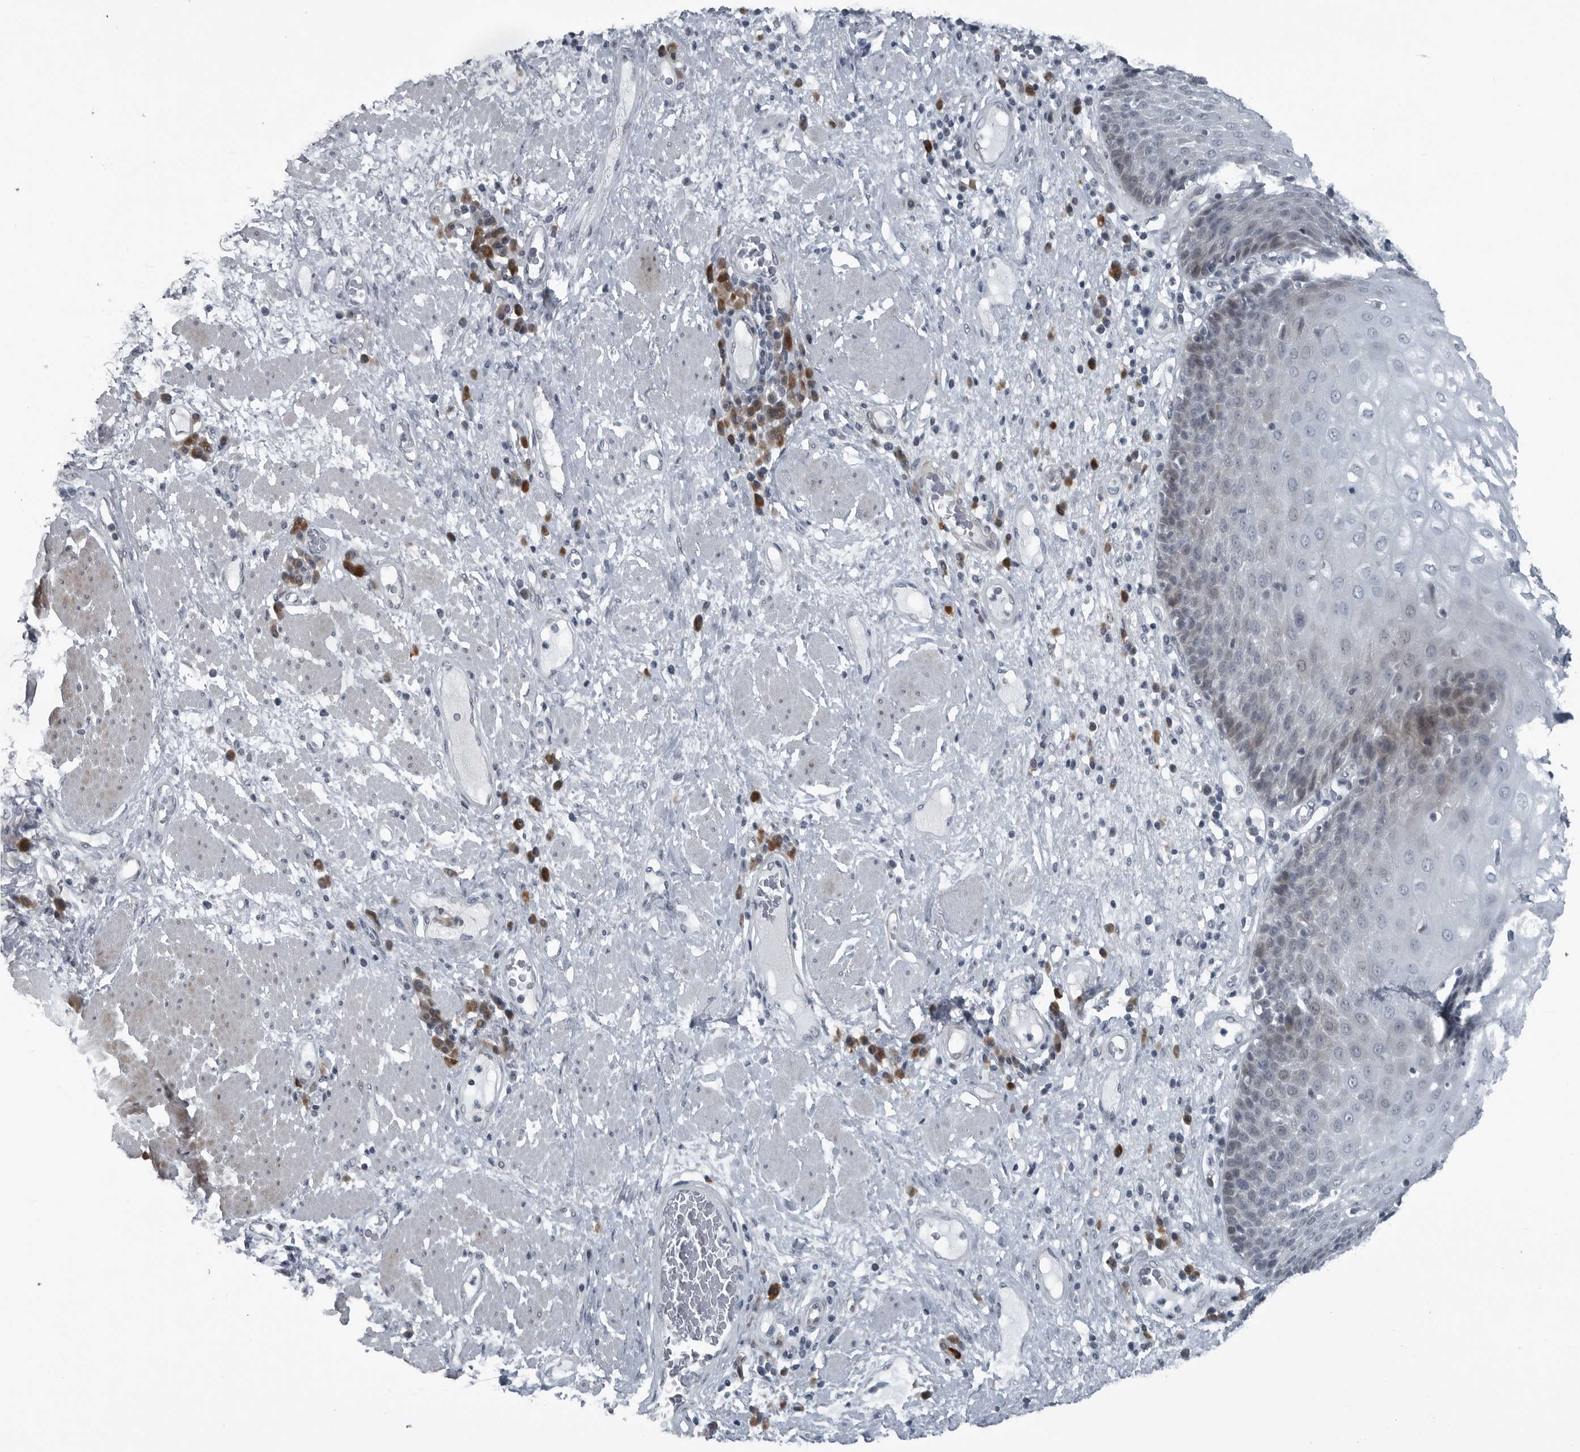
{"staining": {"intensity": "weak", "quantity": "<25%", "location": "cytoplasmic/membranous,nuclear"}, "tissue": "esophagus", "cell_type": "Squamous epithelial cells", "image_type": "normal", "snomed": [{"axis": "morphology", "description": "Normal tissue, NOS"}, {"axis": "morphology", "description": "Adenocarcinoma, NOS"}, {"axis": "topography", "description": "Esophagus"}], "caption": "Immunohistochemical staining of unremarkable human esophagus displays no significant expression in squamous epithelial cells. (Stains: DAB (3,3'-diaminobenzidine) immunohistochemistry (IHC) with hematoxylin counter stain, Microscopy: brightfield microscopy at high magnification).", "gene": "DNAAF11", "patient": {"sex": "male", "age": 62}}